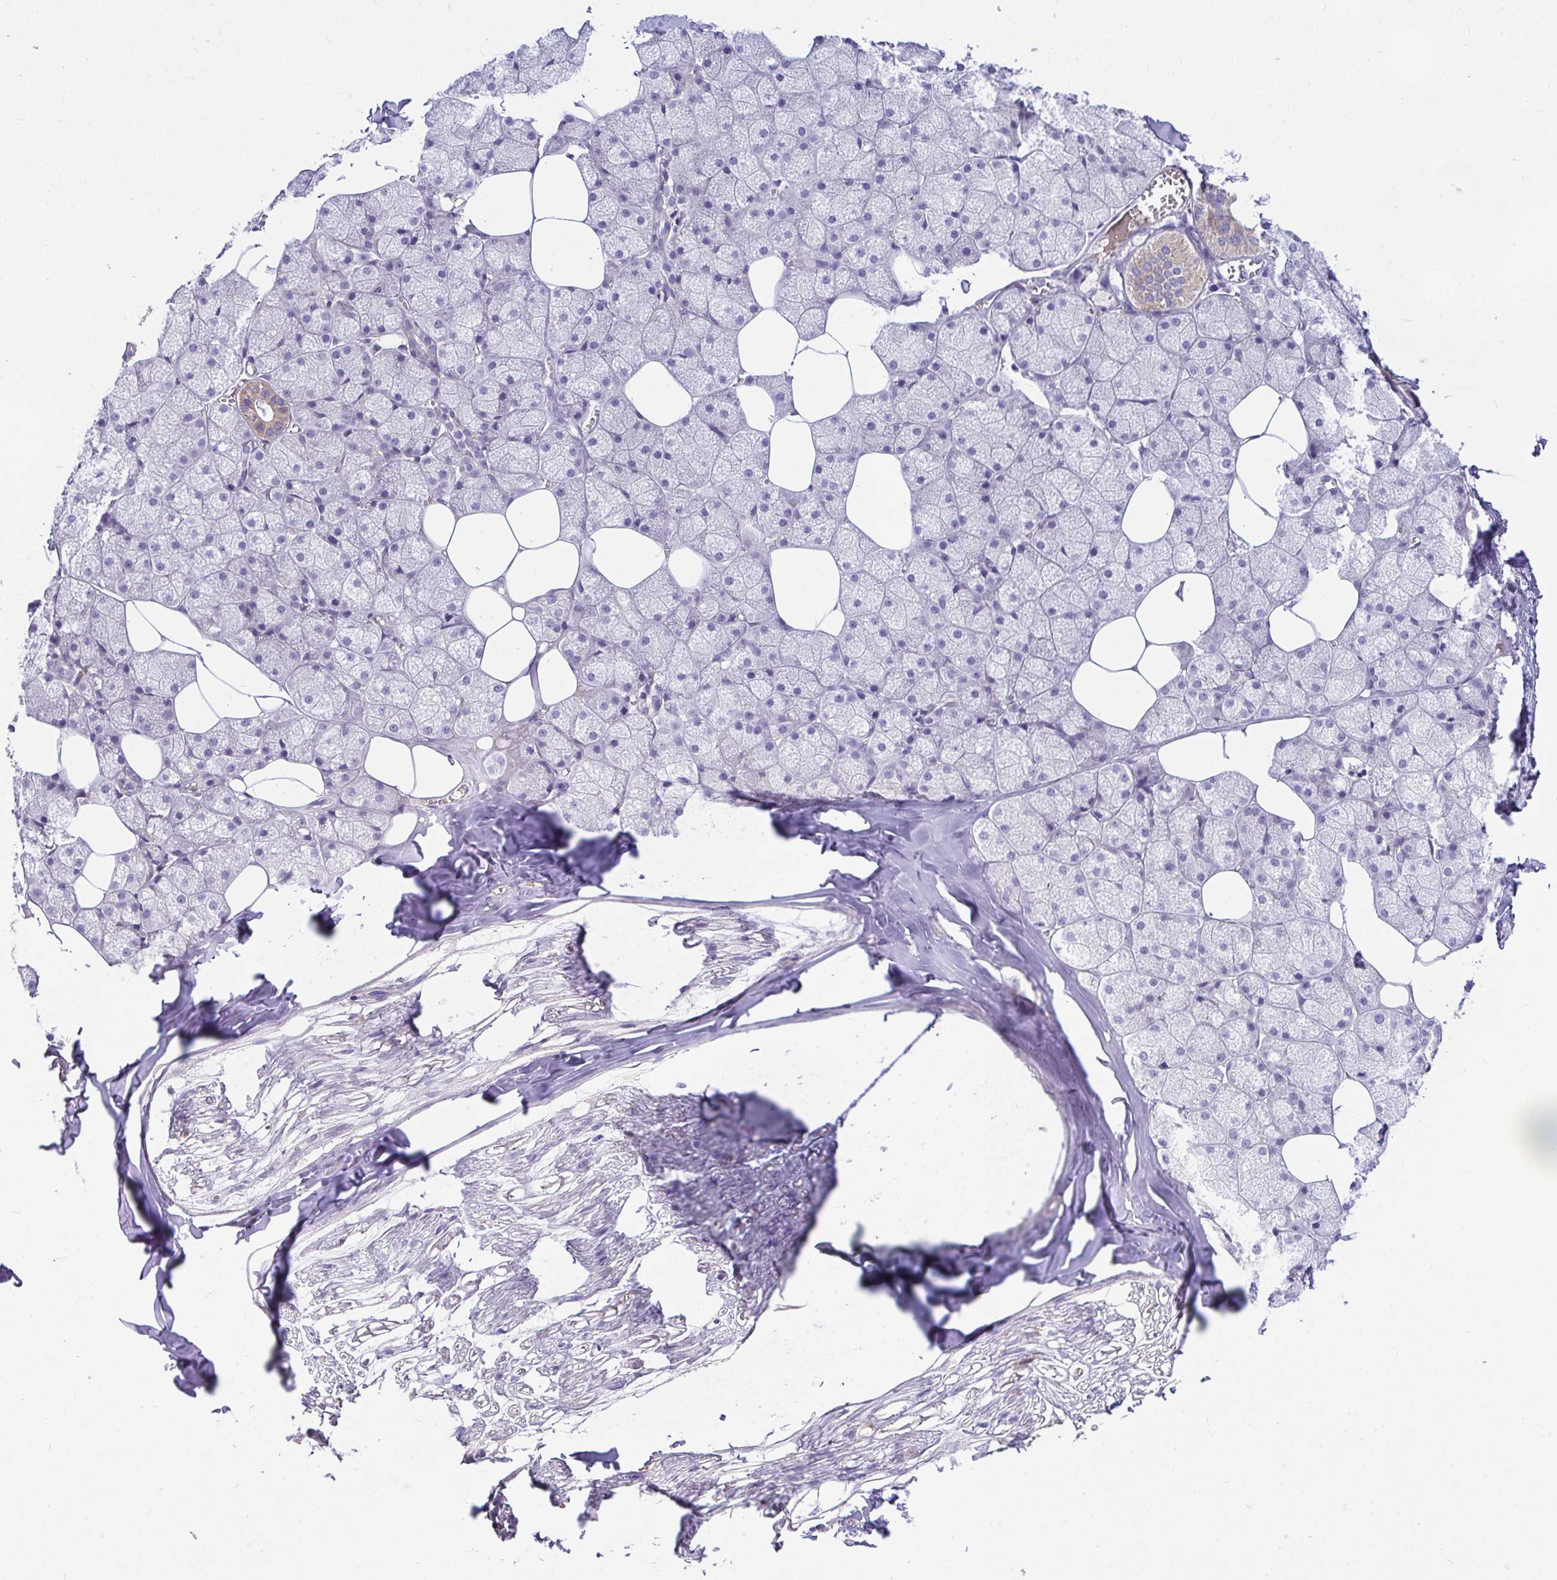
{"staining": {"intensity": "moderate", "quantity": "<25%", "location": "cytoplasmic/membranous"}, "tissue": "salivary gland", "cell_type": "Glandular cells", "image_type": "normal", "snomed": [{"axis": "morphology", "description": "Normal tissue, NOS"}, {"axis": "topography", "description": "Salivary gland"}, {"axis": "topography", "description": "Peripheral nerve tissue"}], "caption": "Brown immunohistochemical staining in benign human salivary gland reveals moderate cytoplasmic/membranous staining in about <25% of glandular cells. Nuclei are stained in blue.", "gene": "CEP63", "patient": {"sex": "male", "age": 38}}